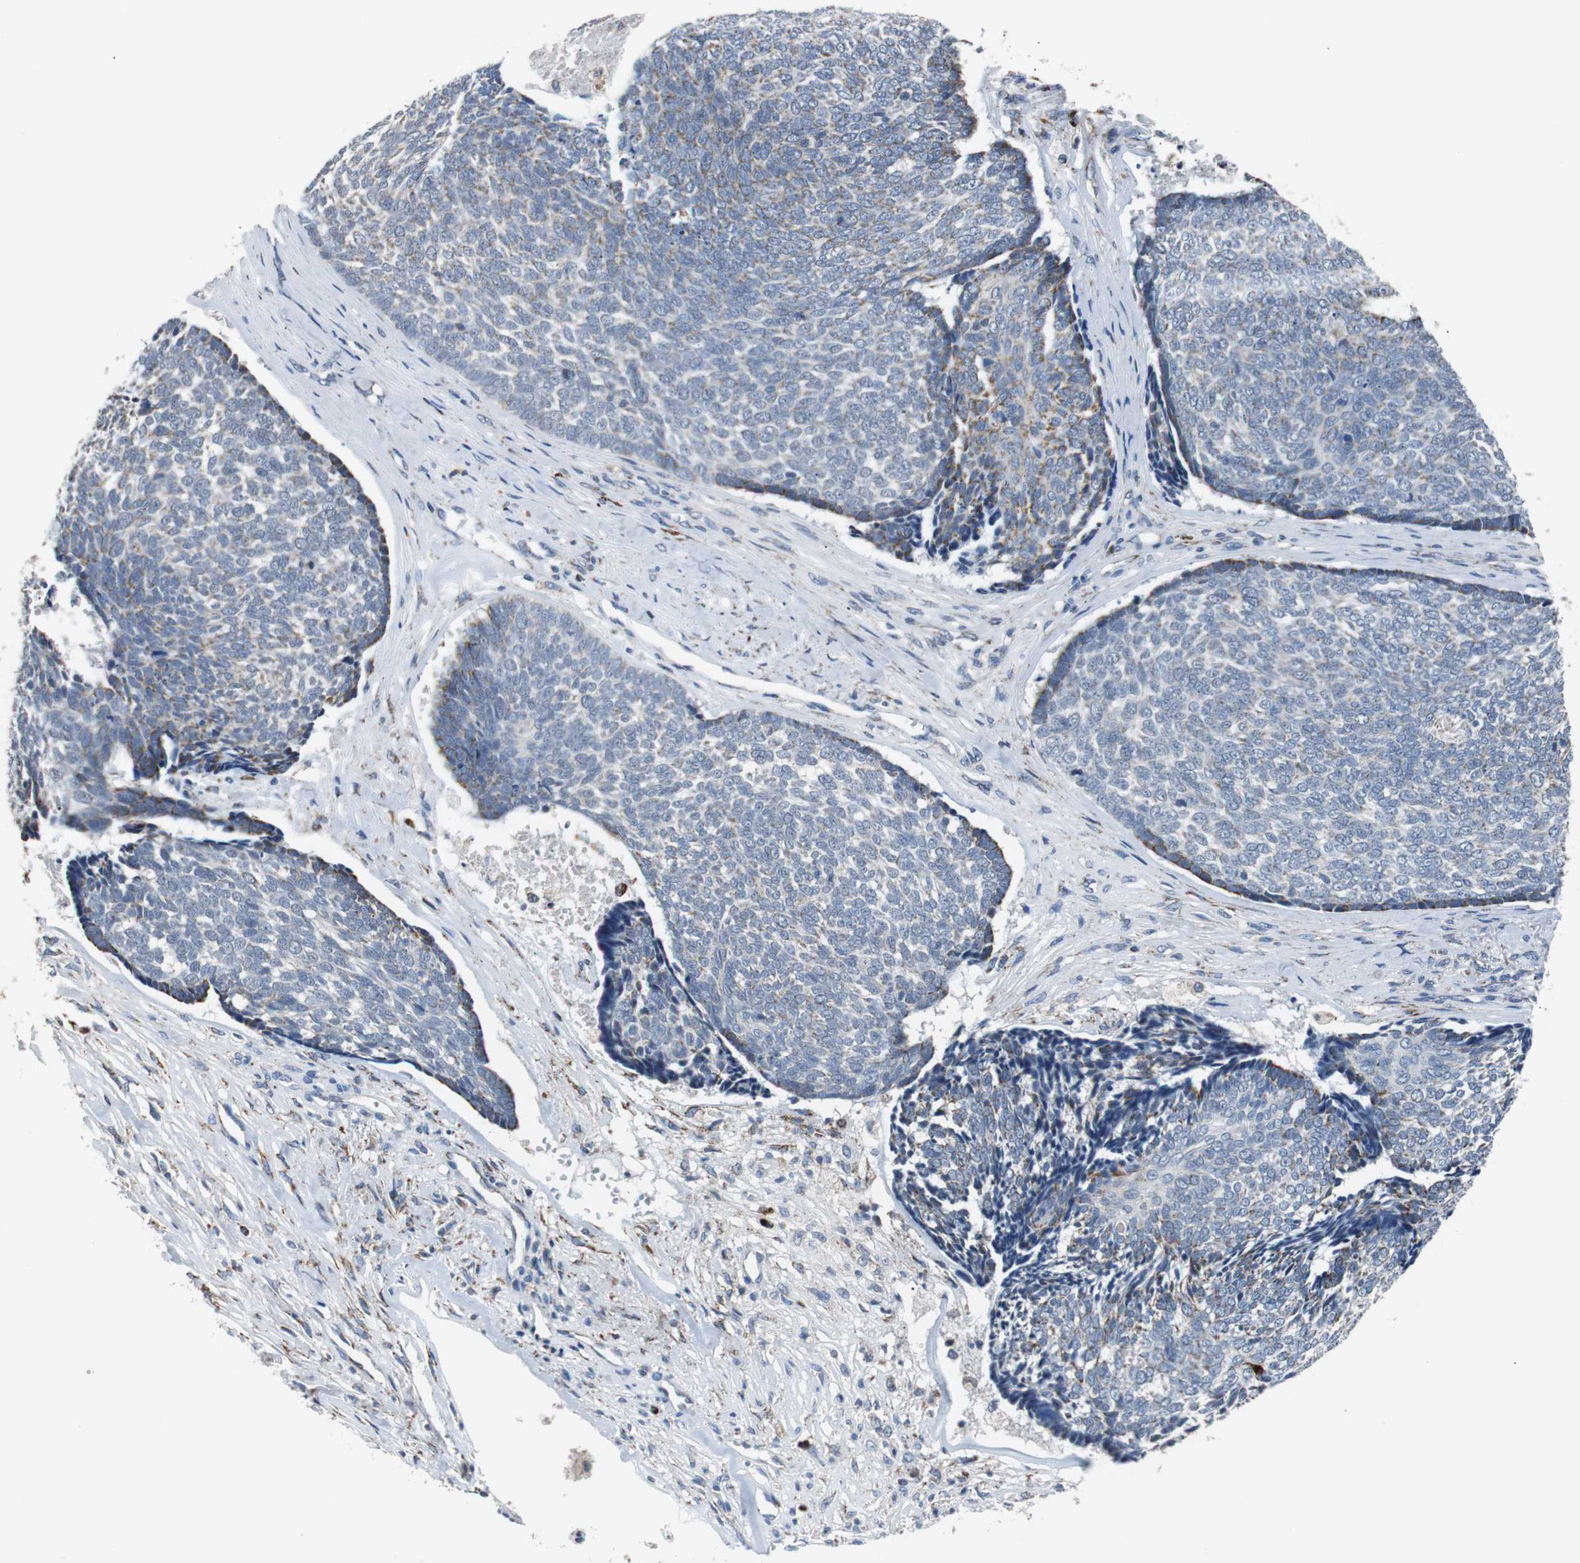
{"staining": {"intensity": "moderate", "quantity": "<25%", "location": "cytoplasmic/membranous"}, "tissue": "skin cancer", "cell_type": "Tumor cells", "image_type": "cancer", "snomed": [{"axis": "morphology", "description": "Basal cell carcinoma"}, {"axis": "topography", "description": "Skin"}], "caption": "Immunohistochemistry (IHC) histopathology image of neoplastic tissue: human basal cell carcinoma (skin) stained using IHC shows low levels of moderate protein expression localized specifically in the cytoplasmic/membranous of tumor cells, appearing as a cytoplasmic/membranous brown color.", "gene": "PITRM1", "patient": {"sex": "male", "age": 84}}